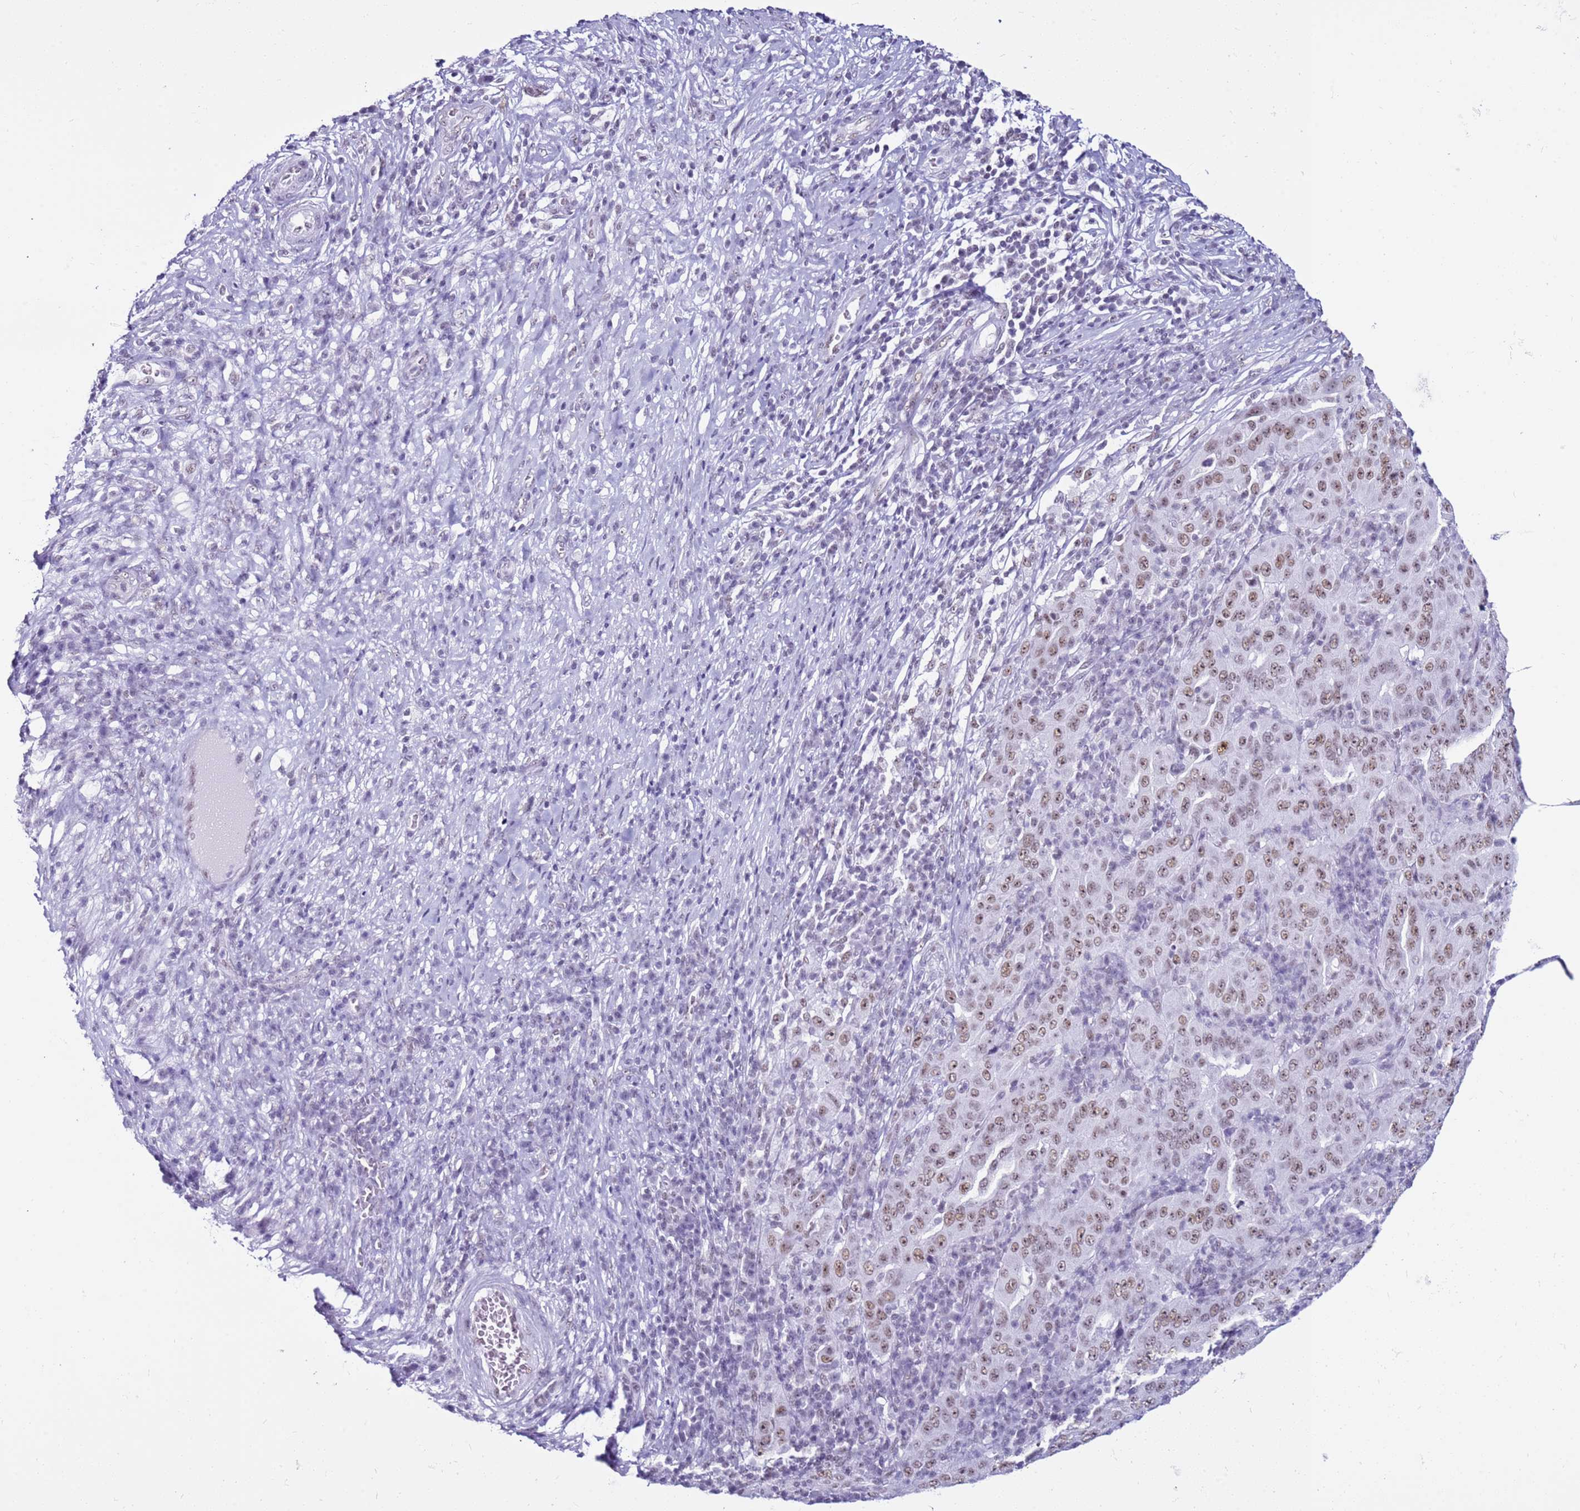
{"staining": {"intensity": "moderate", "quantity": ">75%", "location": "nuclear"}, "tissue": "pancreatic cancer", "cell_type": "Tumor cells", "image_type": "cancer", "snomed": [{"axis": "morphology", "description": "Adenocarcinoma, NOS"}, {"axis": "topography", "description": "Pancreas"}], "caption": "Protein analysis of adenocarcinoma (pancreatic) tissue reveals moderate nuclear positivity in approximately >75% of tumor cells.", "gene": "DHX15", "patient": {"sex": "male", "age": 63}}